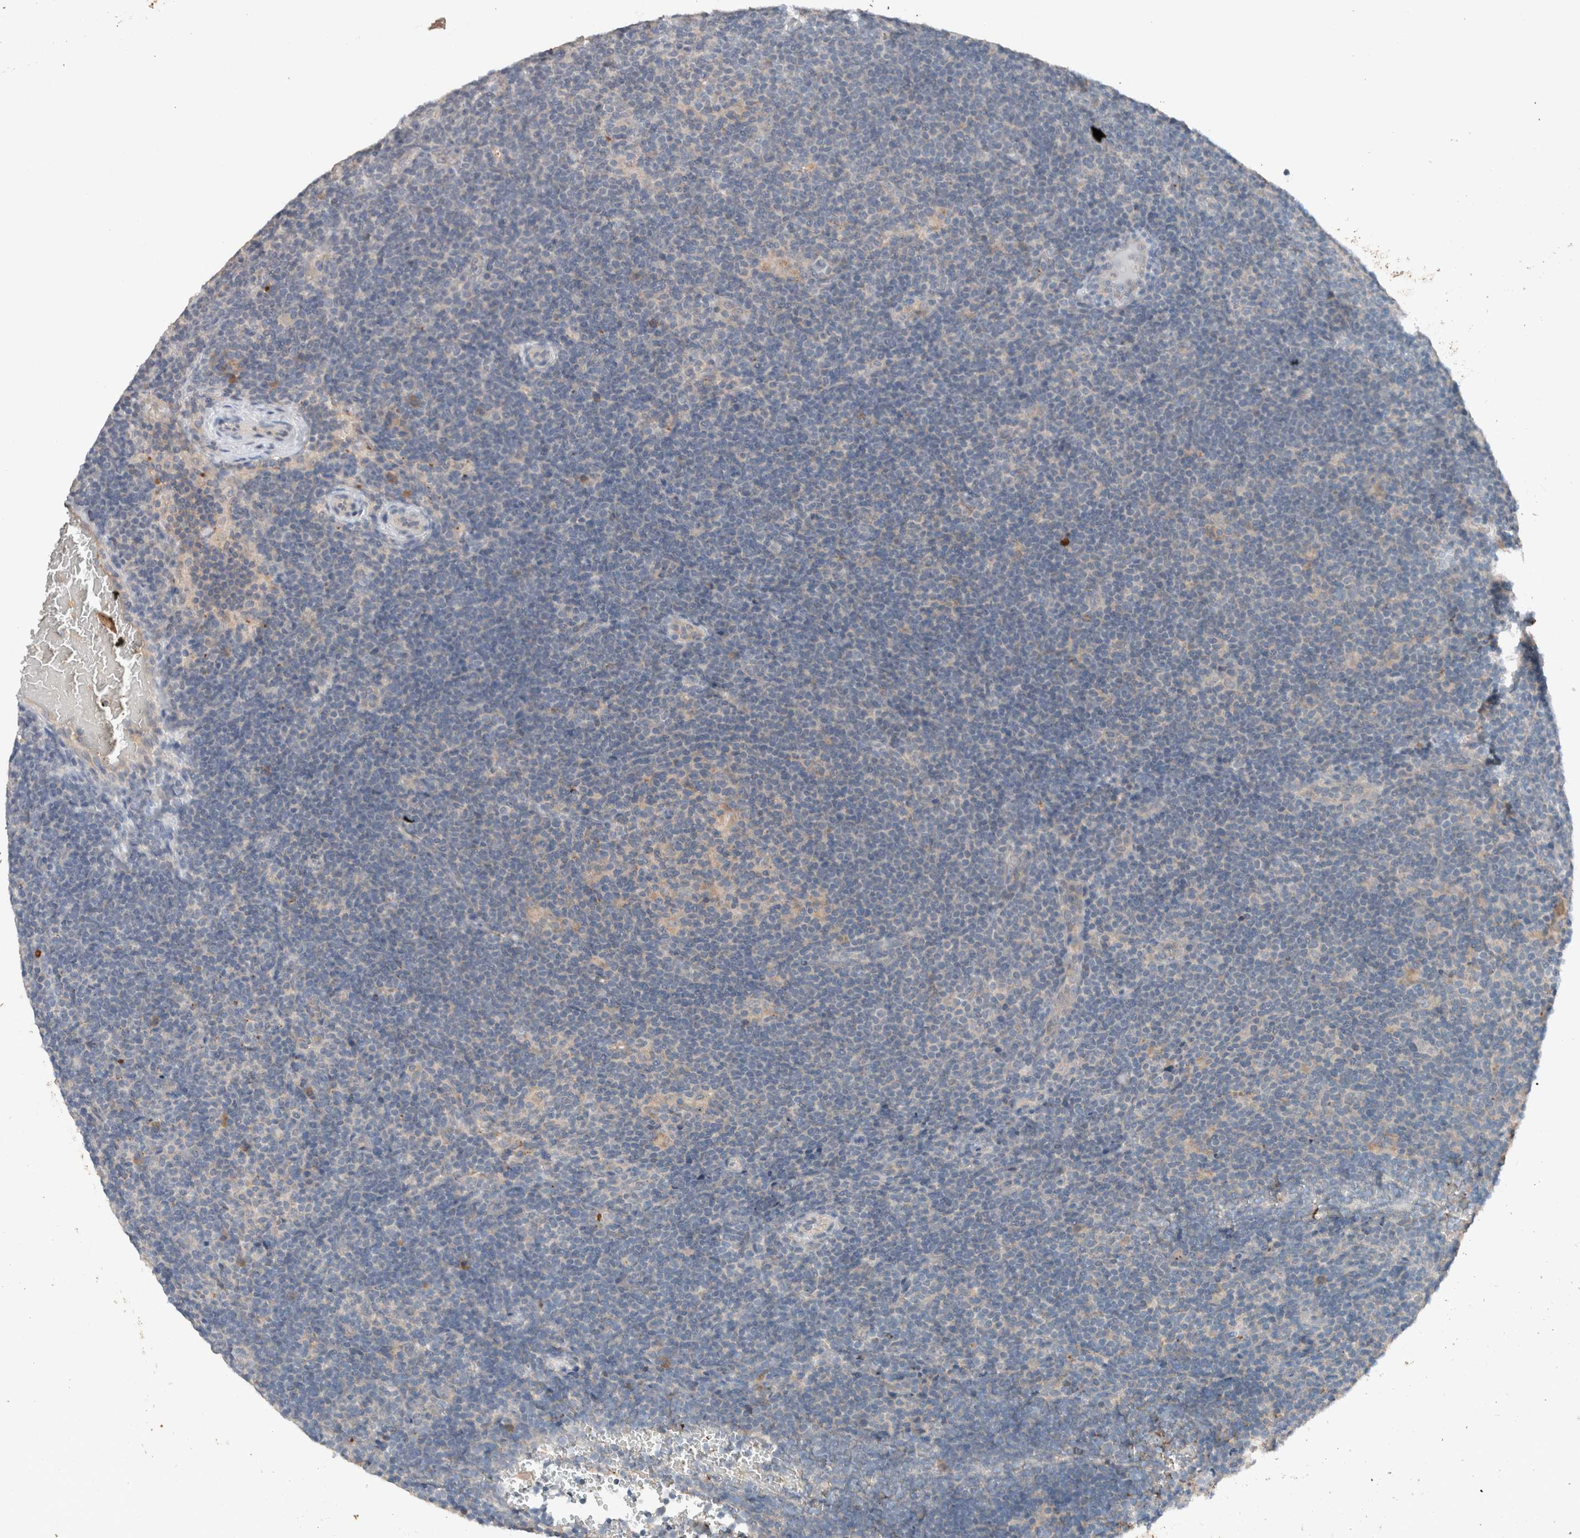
{"staining": {"intensity": "negative", "quantity": "none", "location": "none"}, "tissue": "lymphoma", "cell_type": "Tumor cells", "image_type": "cancer", "snomed": [{"axis": "morphology", "description": "Hodgkin's disease, NOS"}, {"axis": "topography", "description": "Lymph node"}], "caption": "A micrograph of human Hodgkin's disease is negative for staining in tumor cells.", "gene": "UGCG", "patient": {"sex": "female", "age": 57}}